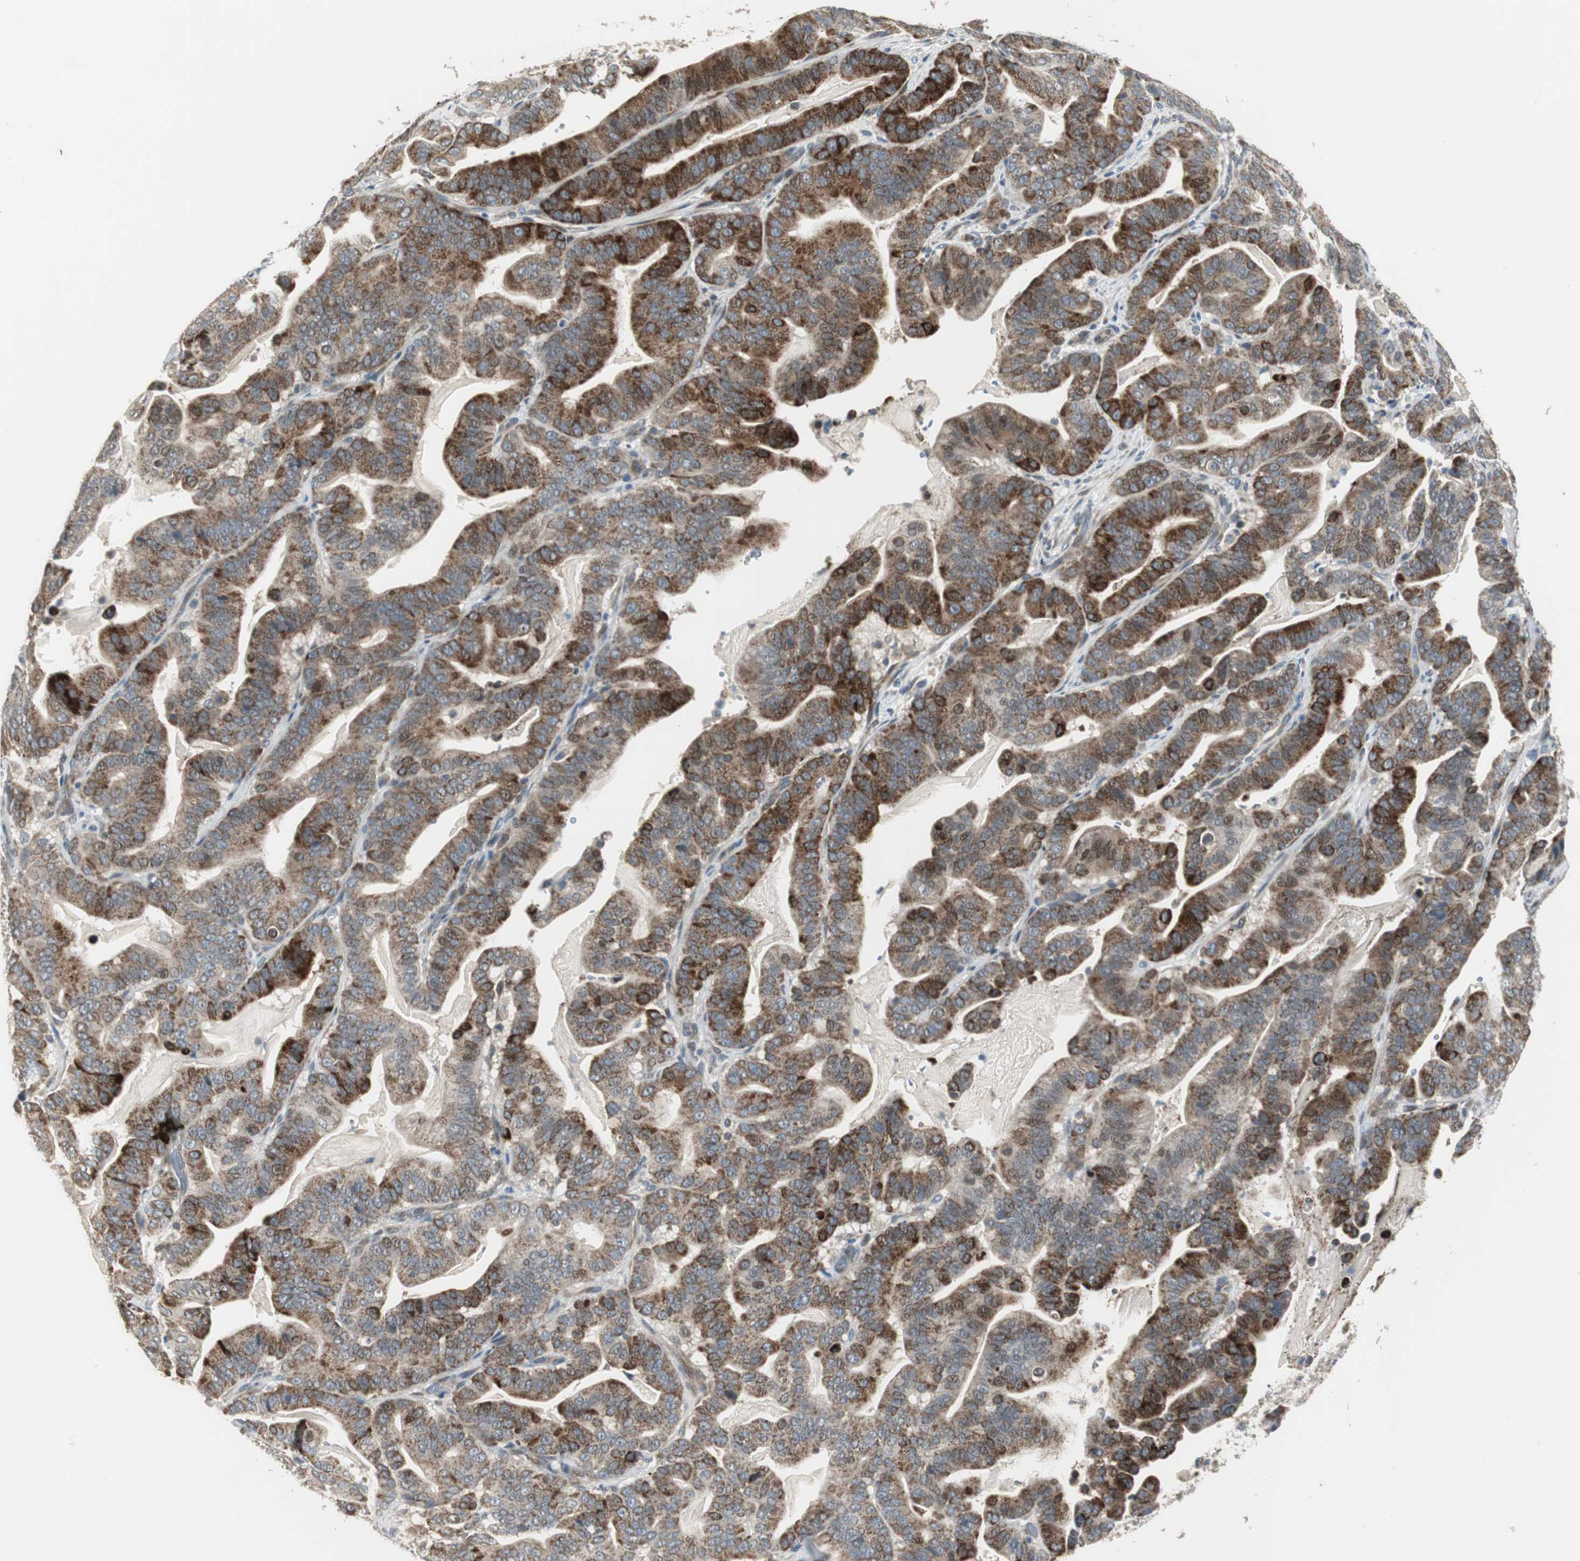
{"staining": {"intensity": "strong", "quantity": ">75%", "location": "cytoplasmic/membranous"}, "tissue": "pancreatic cancer", "cell_type": "Tumor cells", "image_type": "cancer", "snomed": [{"axis": "morphology", "description": "Adenocarcinoma, NOS"}, {"axis": "topography", "description": "Pancreas"}], "caption": "About >75% of tumor cells in pancreatic cancer (adenocarcinoma) show strong cytoplasmic/membranous protein expression as visualized by brown immunohistochemical staining.", "gene": "MYT1", "patient": {"sex": "male", "age": 63}}